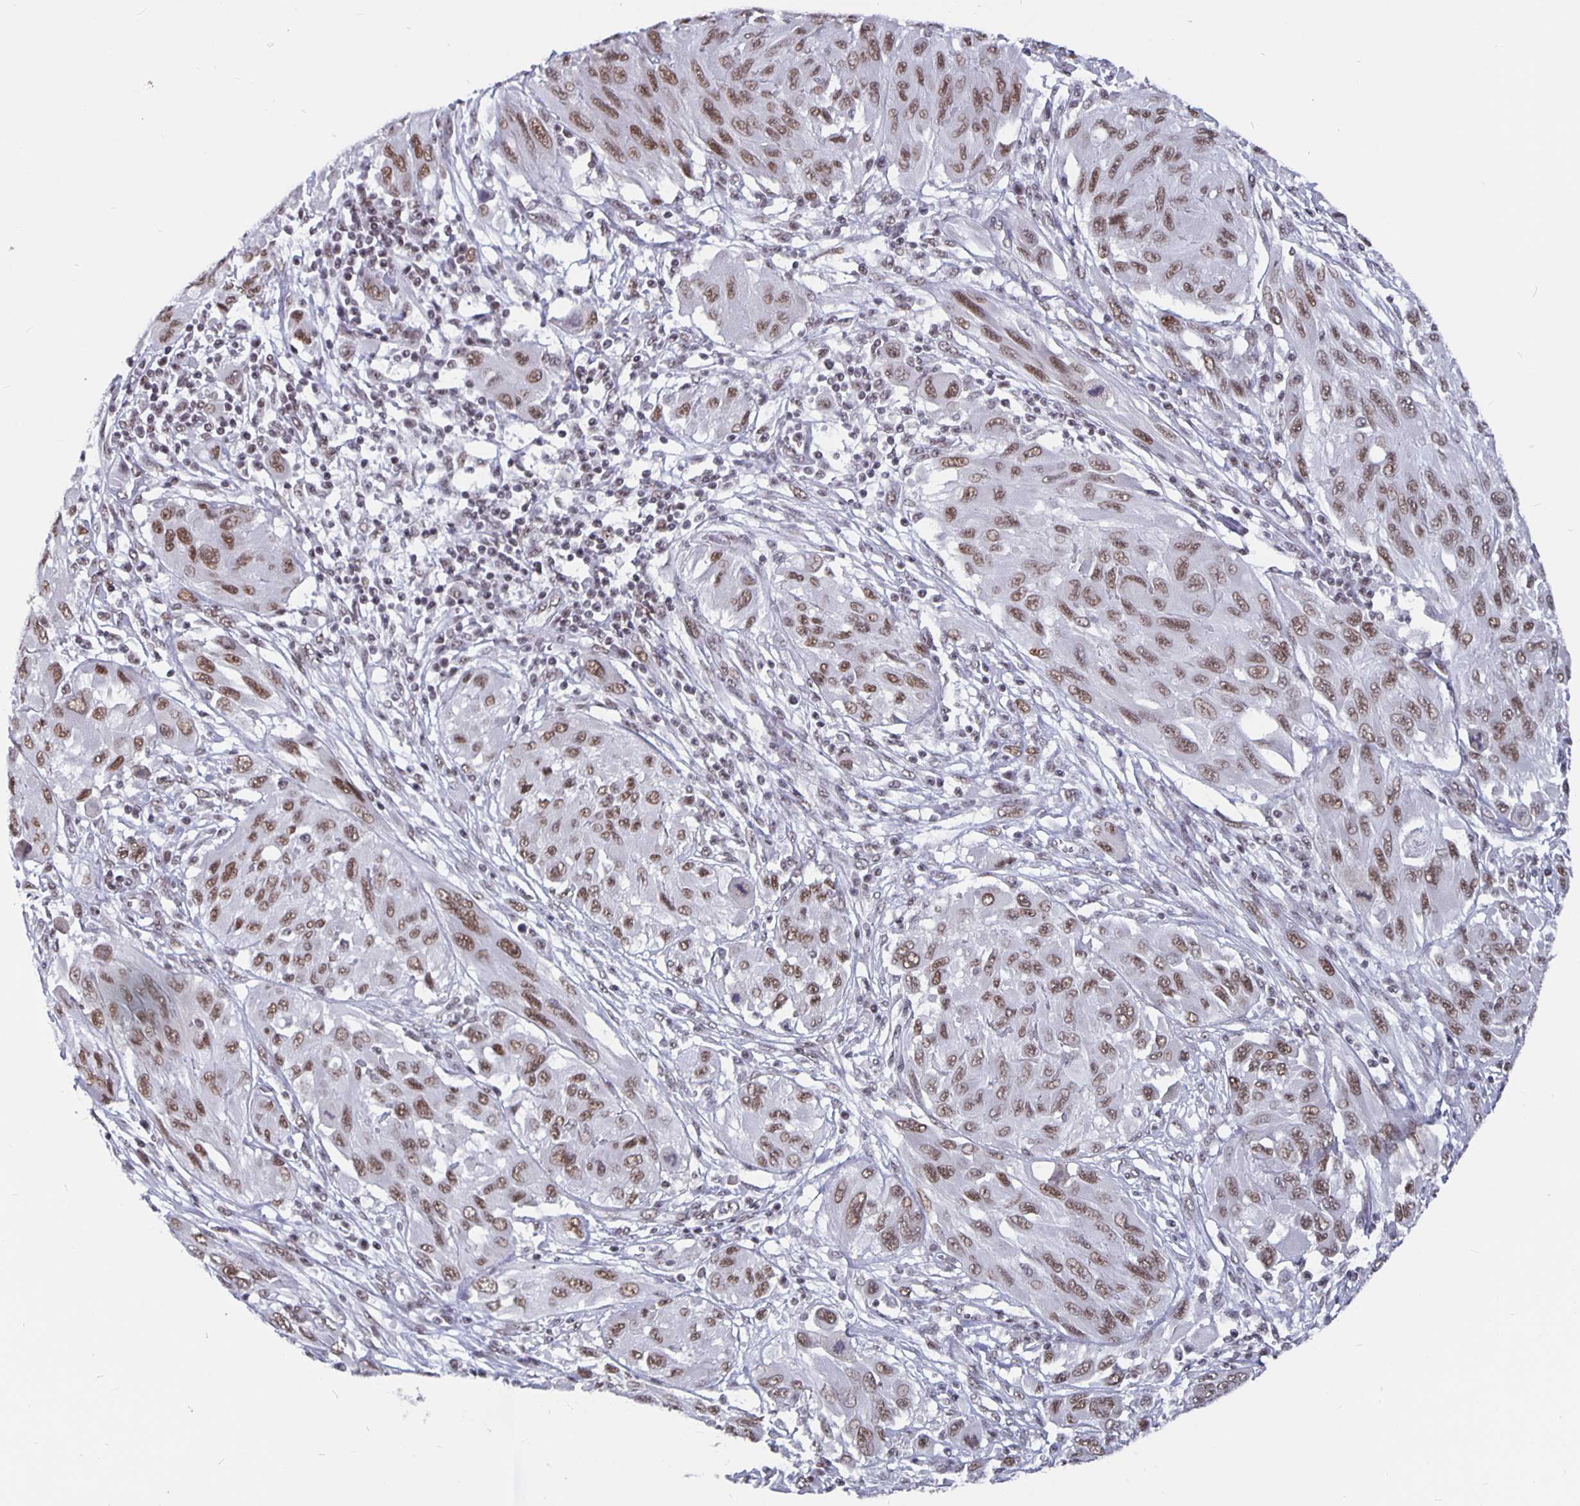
{"staining": {"intensity": "moderate", "quantity": ">75%", "location": "nuclear"}, "tissue": "melanoma", "cell_type": "Tumor cells", "image_type": "cancer", "snomed": [{"axis": "morphology", "description": "Malignant melanoma, NOS"}, {"axis": "topography", "description": "Skin"}], "caption": "This photomicrograph exhibits immunohistochemistry staining of human malignant melanoma, with medium moderate nuclear positivity in approximately >75% of tumor cells.", "gene": "PBX2", "patient": {"sex": "female", "age": 91}}